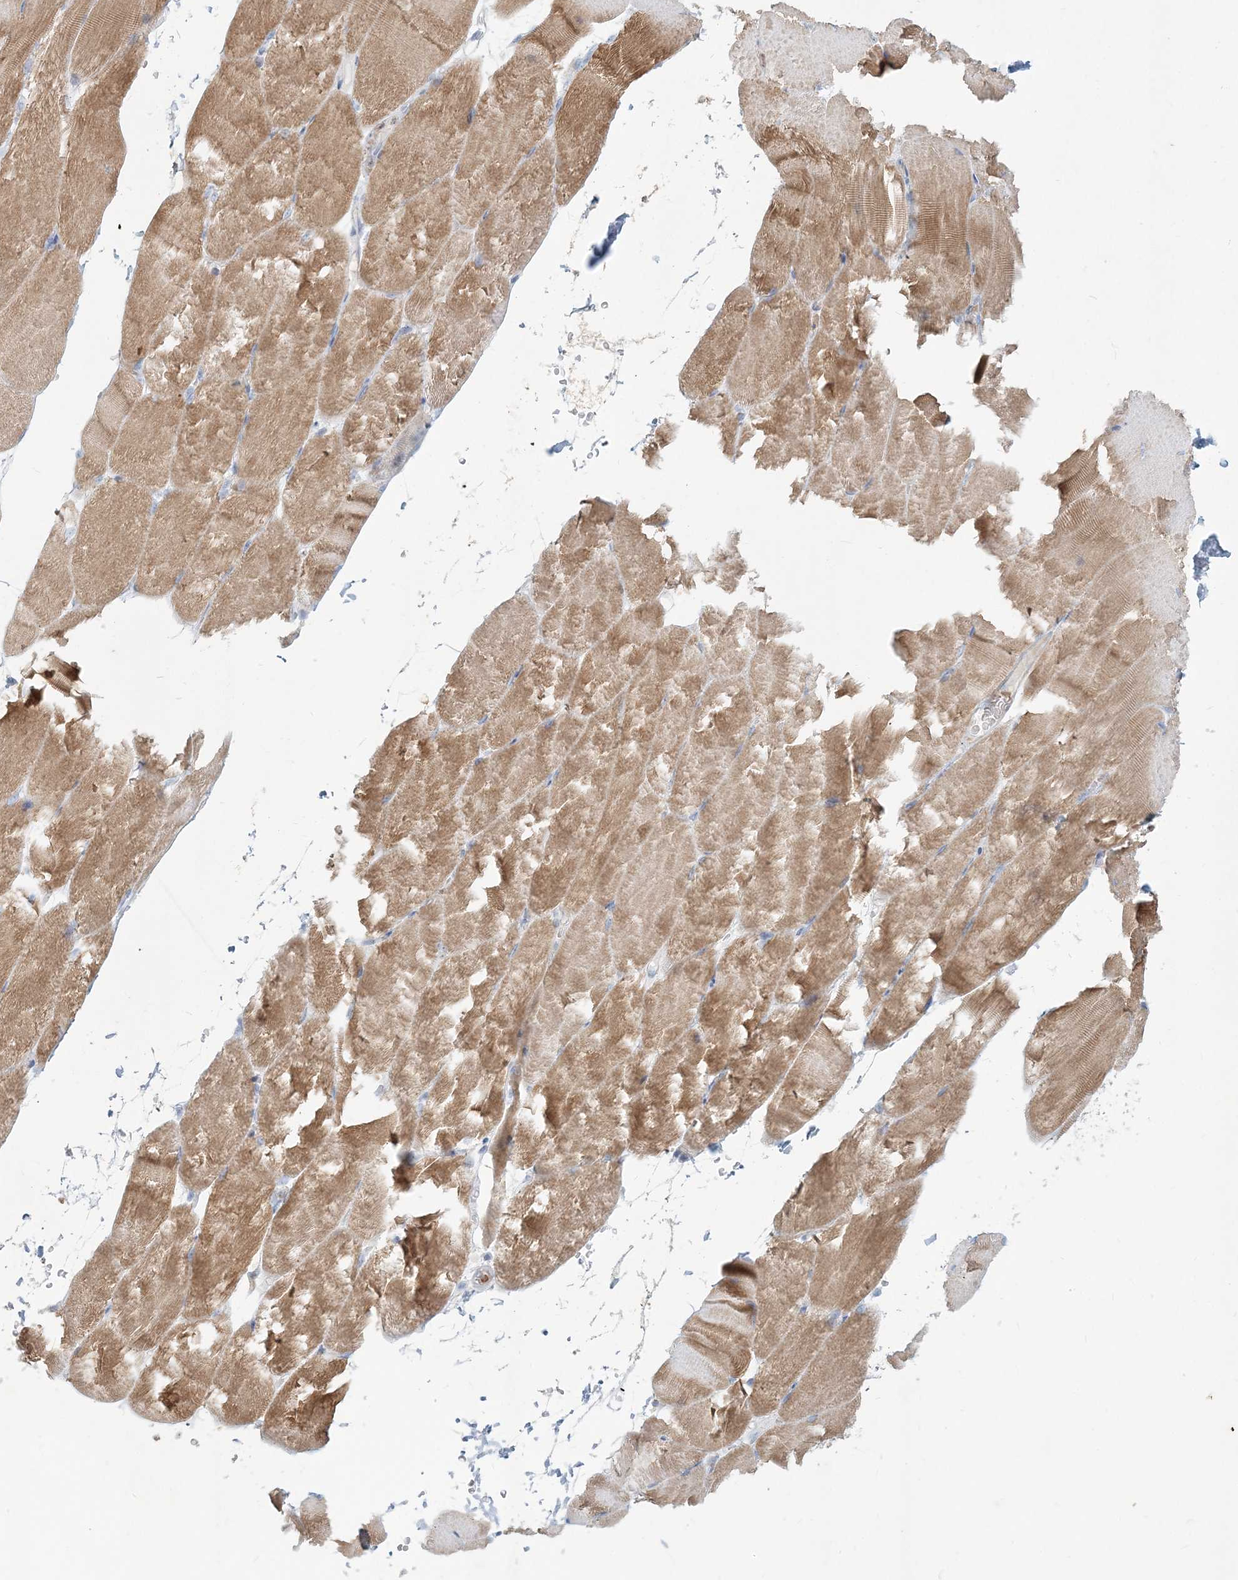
{"staining": {"intensity": "moderate", "quantity": ">75%", "location": "cytoplasmic/membranous"}, "tissue": "skeletal muscle", "cell_type": "Myocytes", "image_type": "normal", "snomed": [{"axis": "morphology", "description": "Normal tissue, NOS"}, {"axis": "topography", "description": "Skeletal muscle"}, {"axis": "topography", "description": "Parathyroid gland"}], "caption": "IHC (DAB (3,3'-diaminobenzidine)) staining of unremarkable human skeletal muscle demonstrates moderate cytoplasmic/membranous protein positivity in approximately >75% of myocytes.", "gene": "DNAH5", "patient": {"sex": "female", "age": 37}}